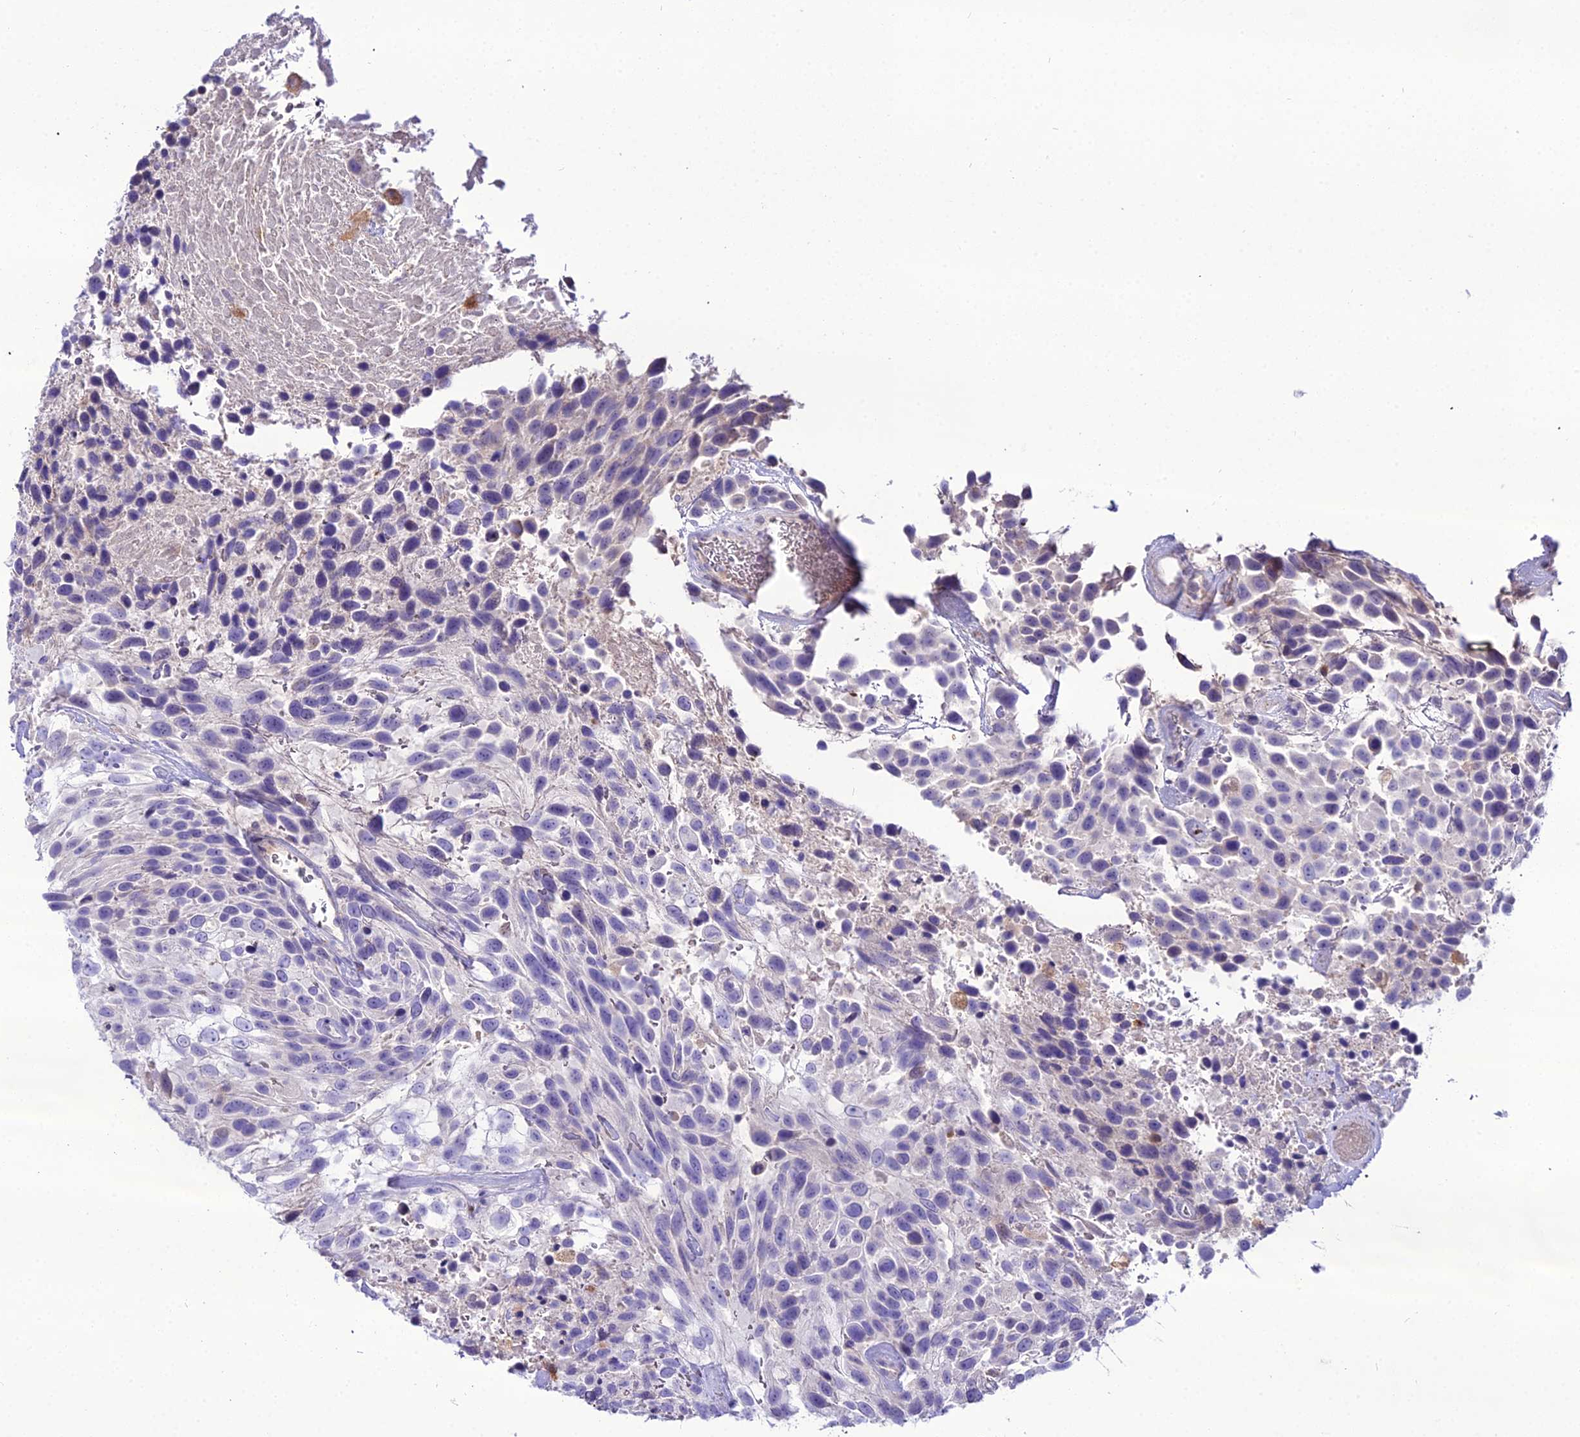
{"staining": {"intensity": "negative", "quantity": "none", "location": "none"}, "tissue": "urothelial cancer", "cell_type": "Tumor cells", "image_type": "cancer", "snomed": [{"axis": "morphology", "description": "Urothelial carcinoma, High grade"}, {"axis": "topography", "description": "Urinary bladder"}], "caption": "Urothelial carcinoma (high-grade) stained for a protein using immunohistochemistry (IHC) exhibits no expression tumor cells.", "gene": "MB21D2", "patient": {"sex": "female", "age": 70}}